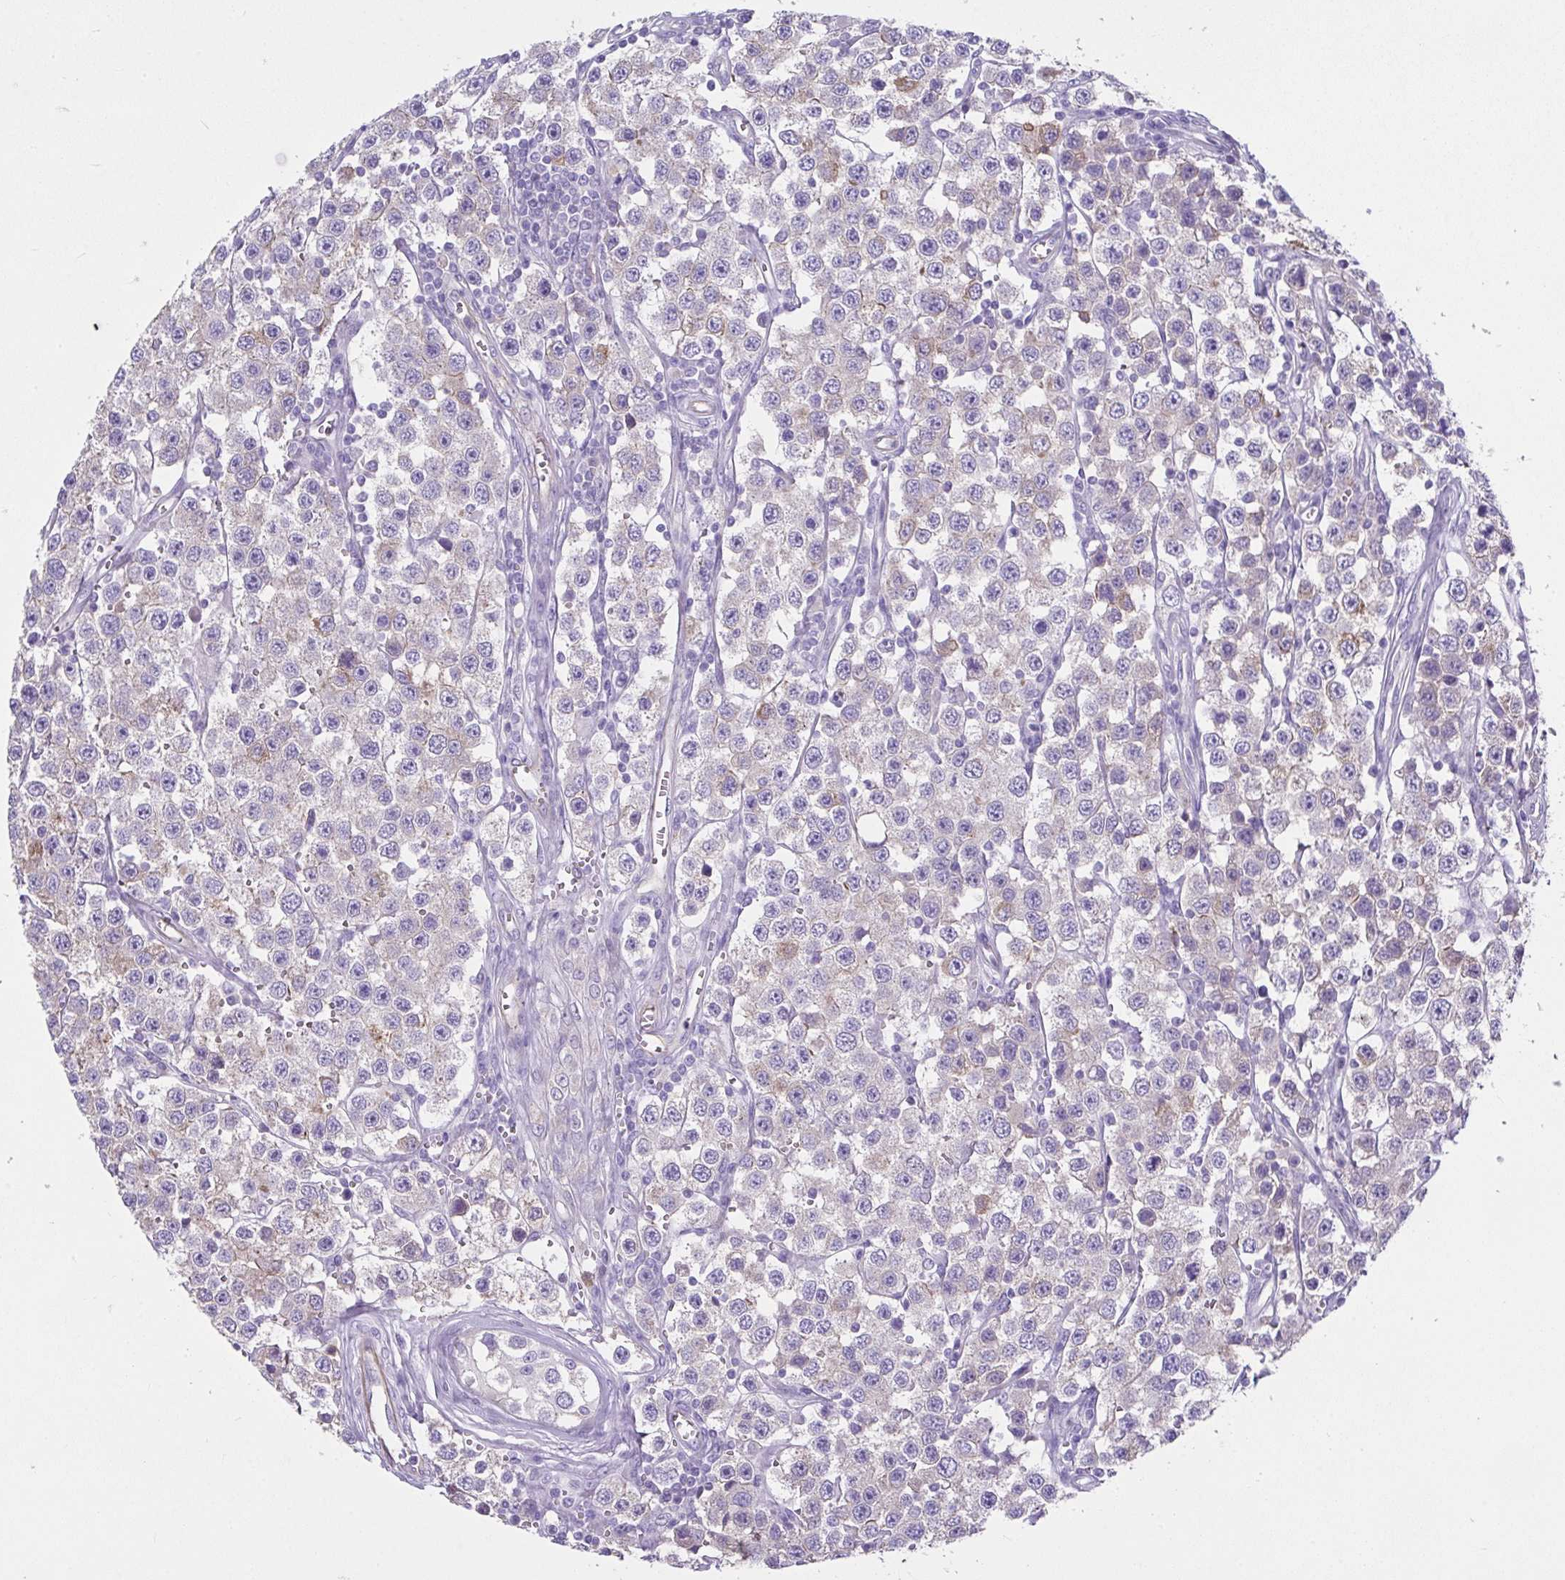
{"staining": {"intensity": "weak", "quantity": "<25%", "location": "cytoplasmic/membranous"}, "tissue": "testis cancer", "cell_type": "Tumor cells", "image_type": "cancer", "snomed": [{"axis": "morphology", "description": "Seminoma, NOS"}, {"axis": "topography", "description": "Testis"}], "caption": "Tumor cells show no significant protein staining in testis cancer.", "gene": "ZNF813", "patient": {"sex": "male", "age": 34}}